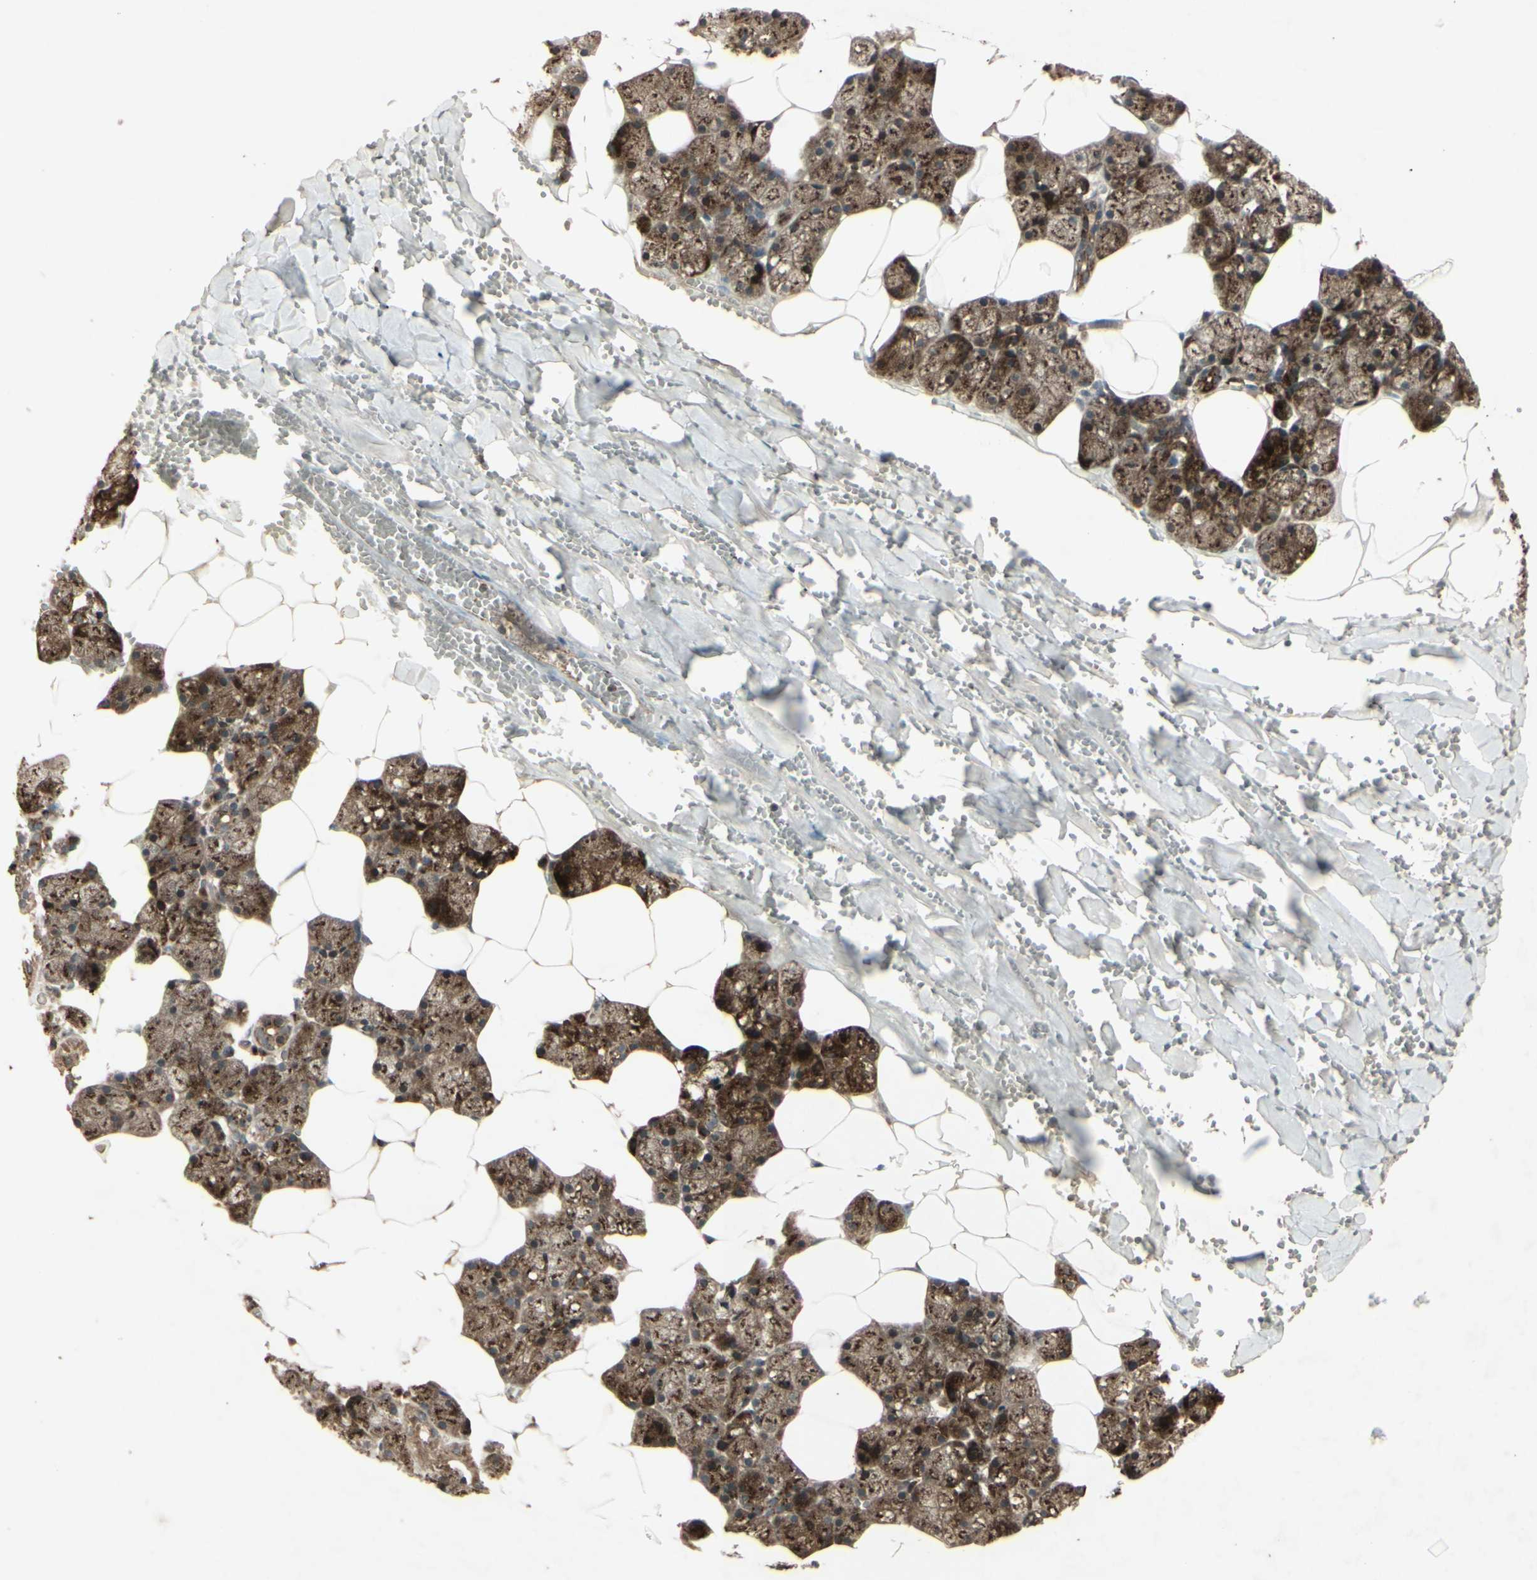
{"staining": {"intensity": "strong", "quantity": ">75%", "location": "cytoplasmic/membranous"}, "tissue": "salivary gland", "cell_type": "Glandular cells", "image_type": "normal", "snomed": [{"axis": "morphology", "description": "Normal tissue, NOS"}, {"axis": "topography", "description": "Salivary gland"}], "caption": "This is a histology image of IHC staining of benign salivary gland, which shows strong expression in the cytoplasmic/membranous of glandular cells.", "gene": "AP1G1", "patient": {"sex": "male", "age": 62}}